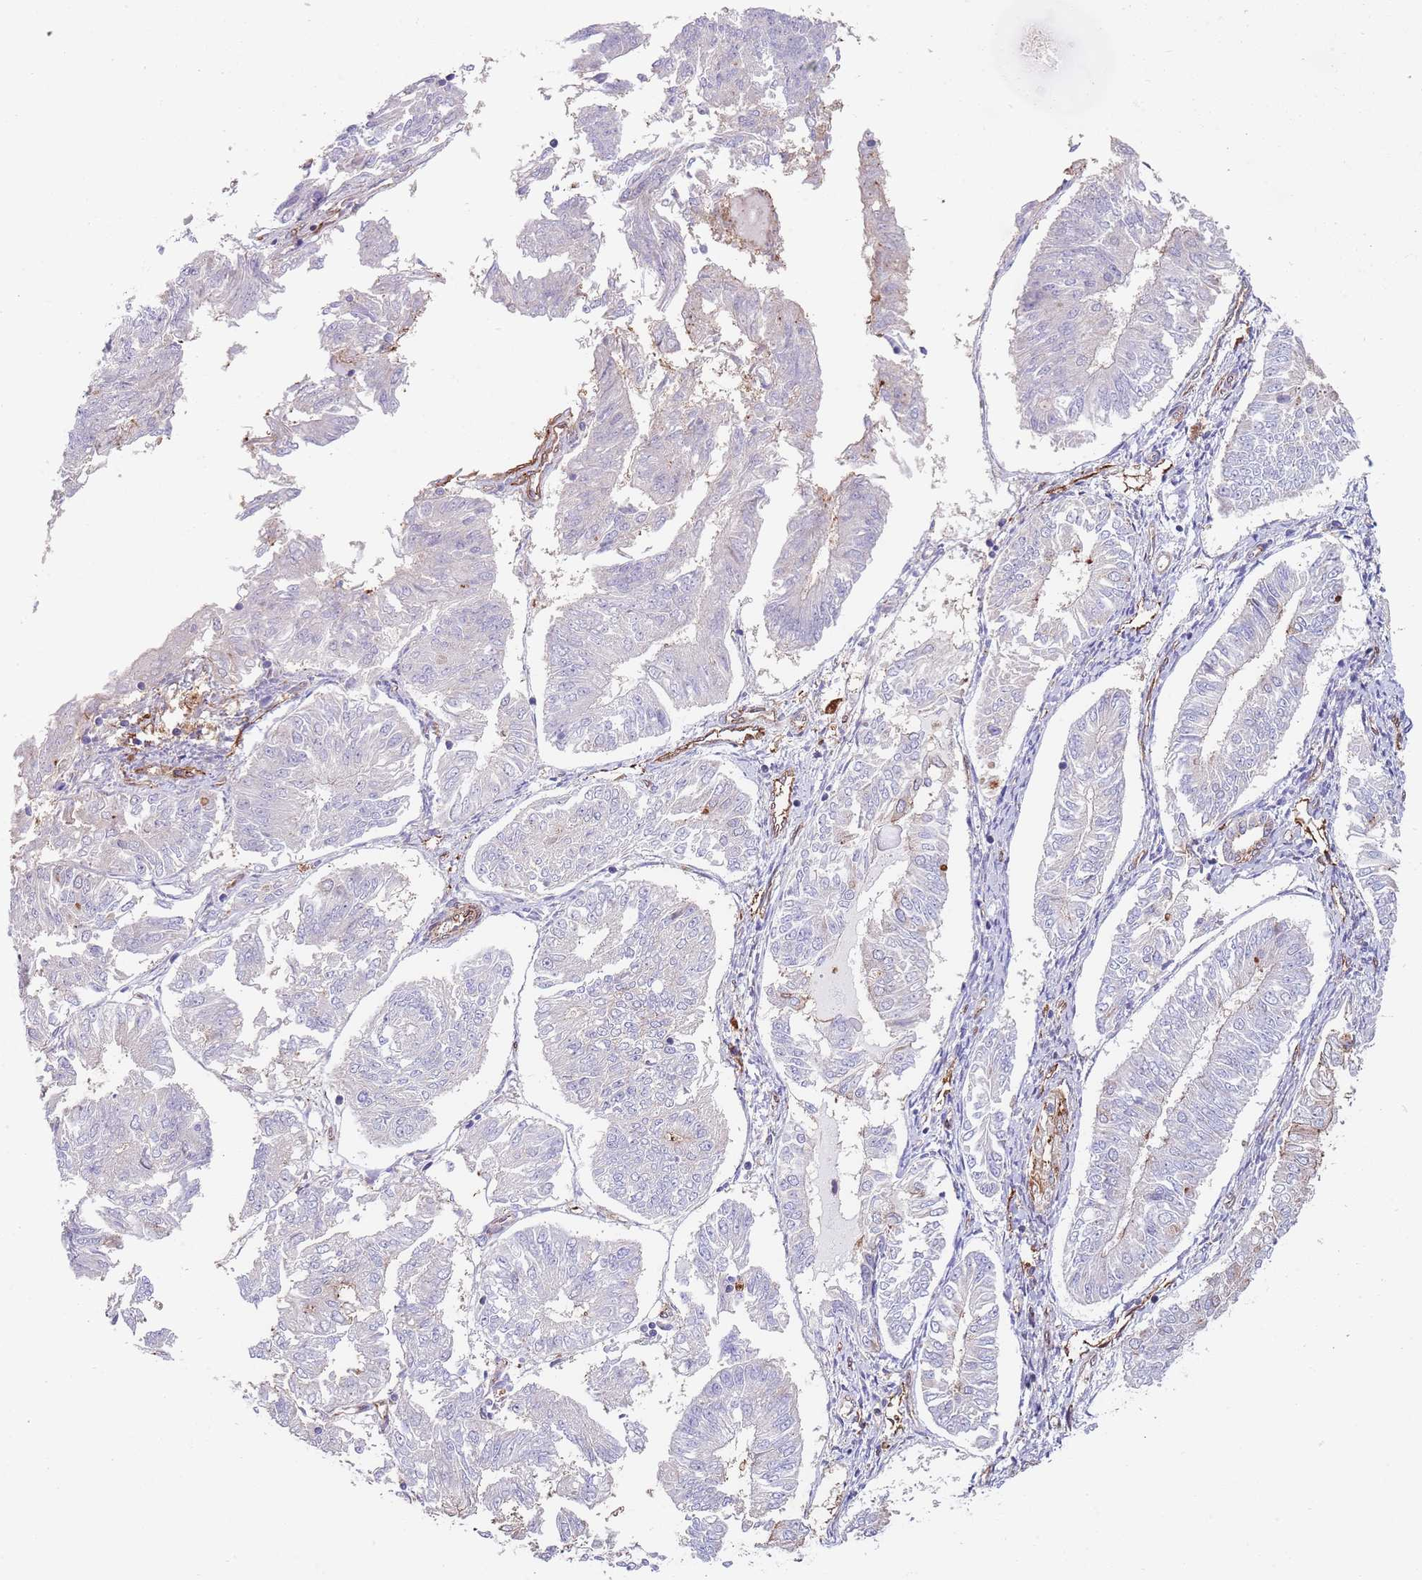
{"staining": {"intensity": "negative", "quantity": "none", "location": "none"}, "tissue": "endometrial cancer", "cell_type": "Tumor cells", "image_type": "cancer", "snomed": [{"axis": "morphology", "description": "Adenocarcinoma, NOS"}, {"axis": "topography", "description": "Endometrium"}], "caption": "High magnification brightfield microscopy of endometrial cancer stained with DAB (brown) and counterstained with hematoxylin (blue): tumor cells show no significant positivity. (DAB (3,3'-diaminobenzidine) immunohistochemistry visualized using brightfield microscopy, high magnification).", "gene": "BPNT1", "patient": {"sex": "female", "age": 58}}